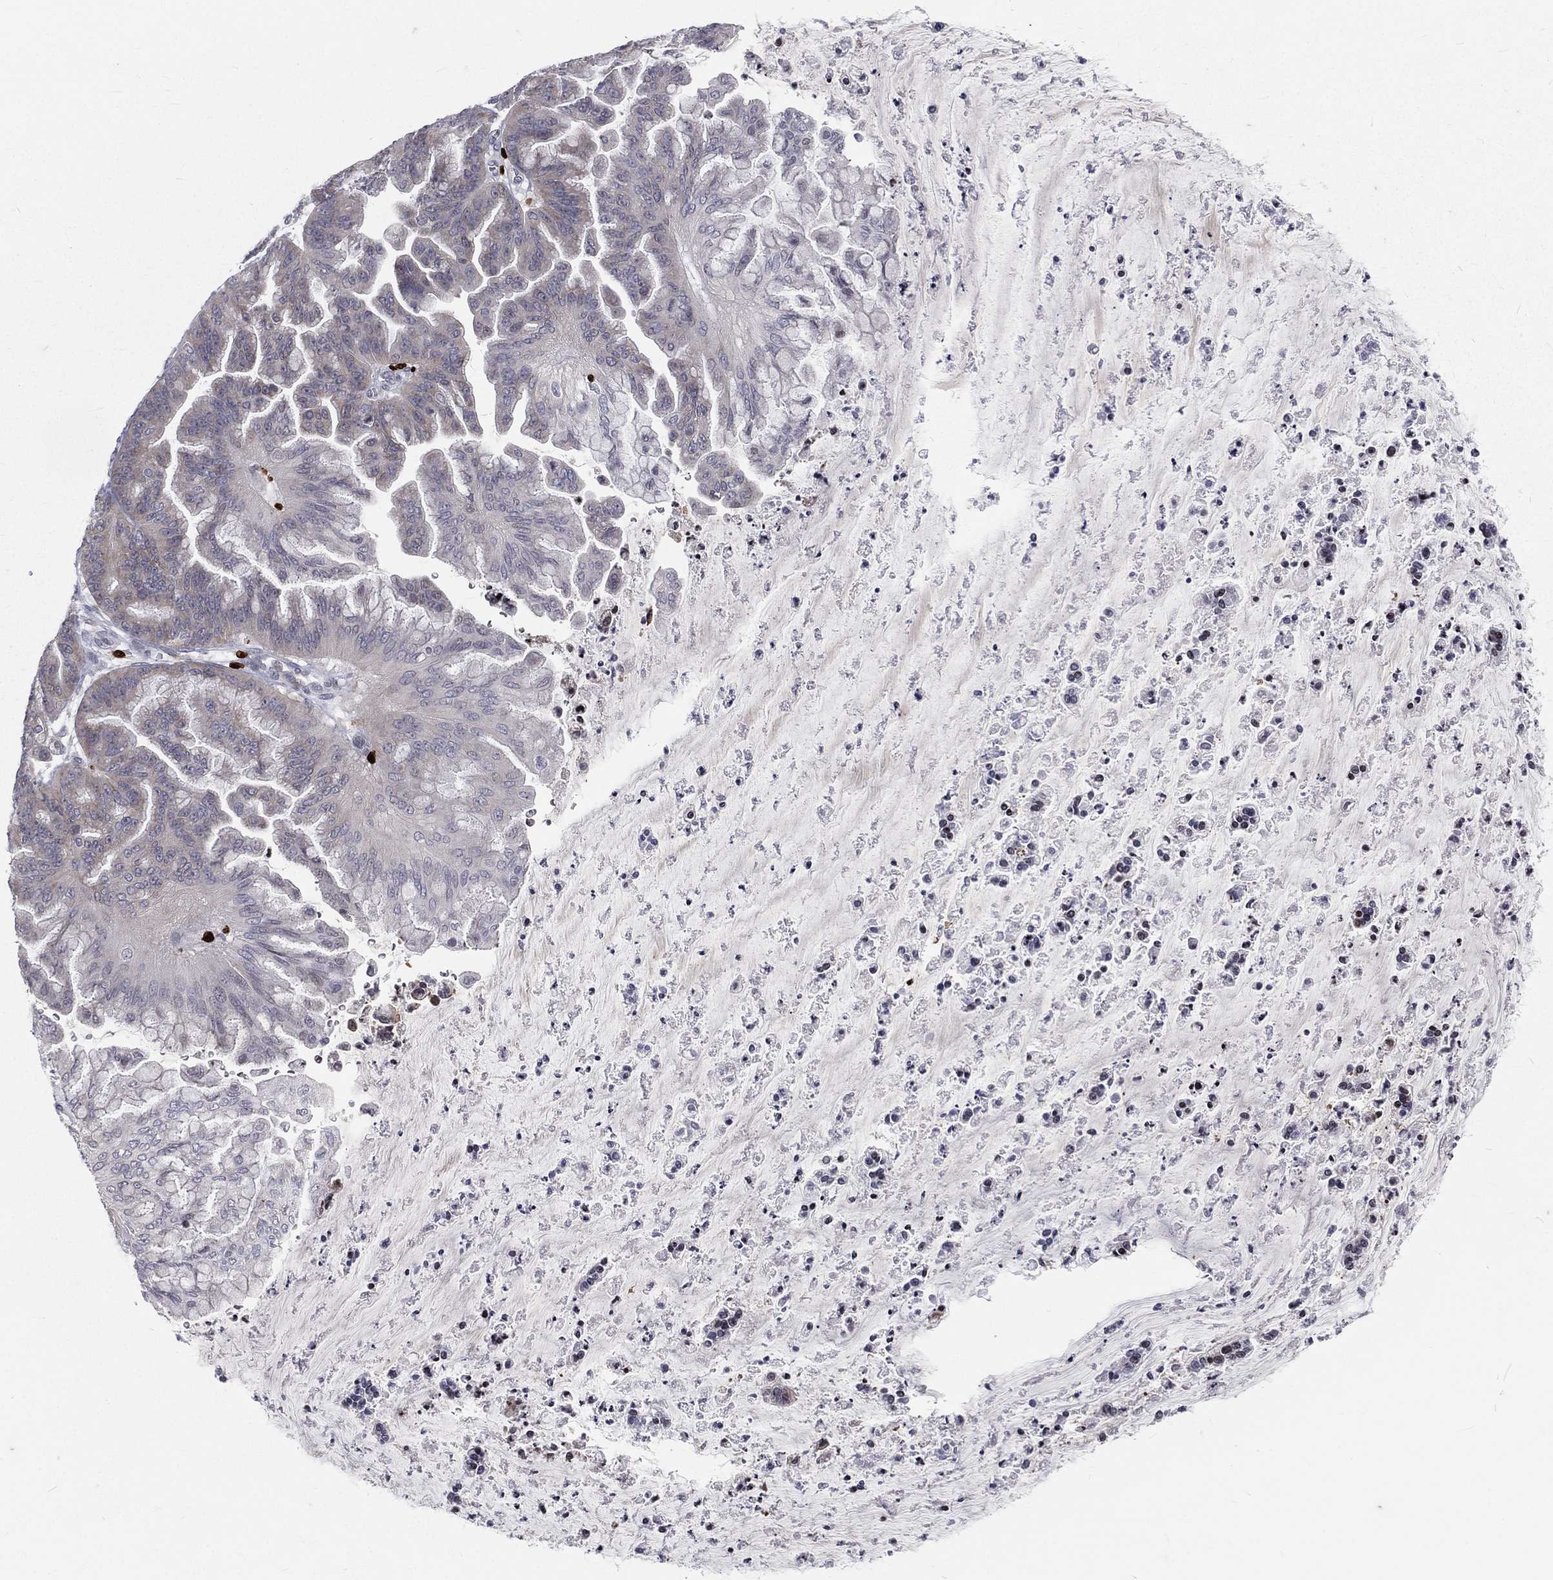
{"staining": {"intensity": "negative", "quantity": "none", "location": "none"}, "tissue": "ovarian cancer", "cell_type": "Tumor cells", "image_type": "cancer", "snomed": [{"axis": "morphology", "description": "Cystadenocarcinoma, mucinous, NOS"}, {"axis": "topography", "description": "Ovary"}], "caption": "Human mucinous cystadenocarcinoma (ovarian) stained for a protein using immunohistochemistry (IHC) reveals no expression in tumor cells.", "gene": "MNDA", "patient": {"sex": "female", "age": 67}}